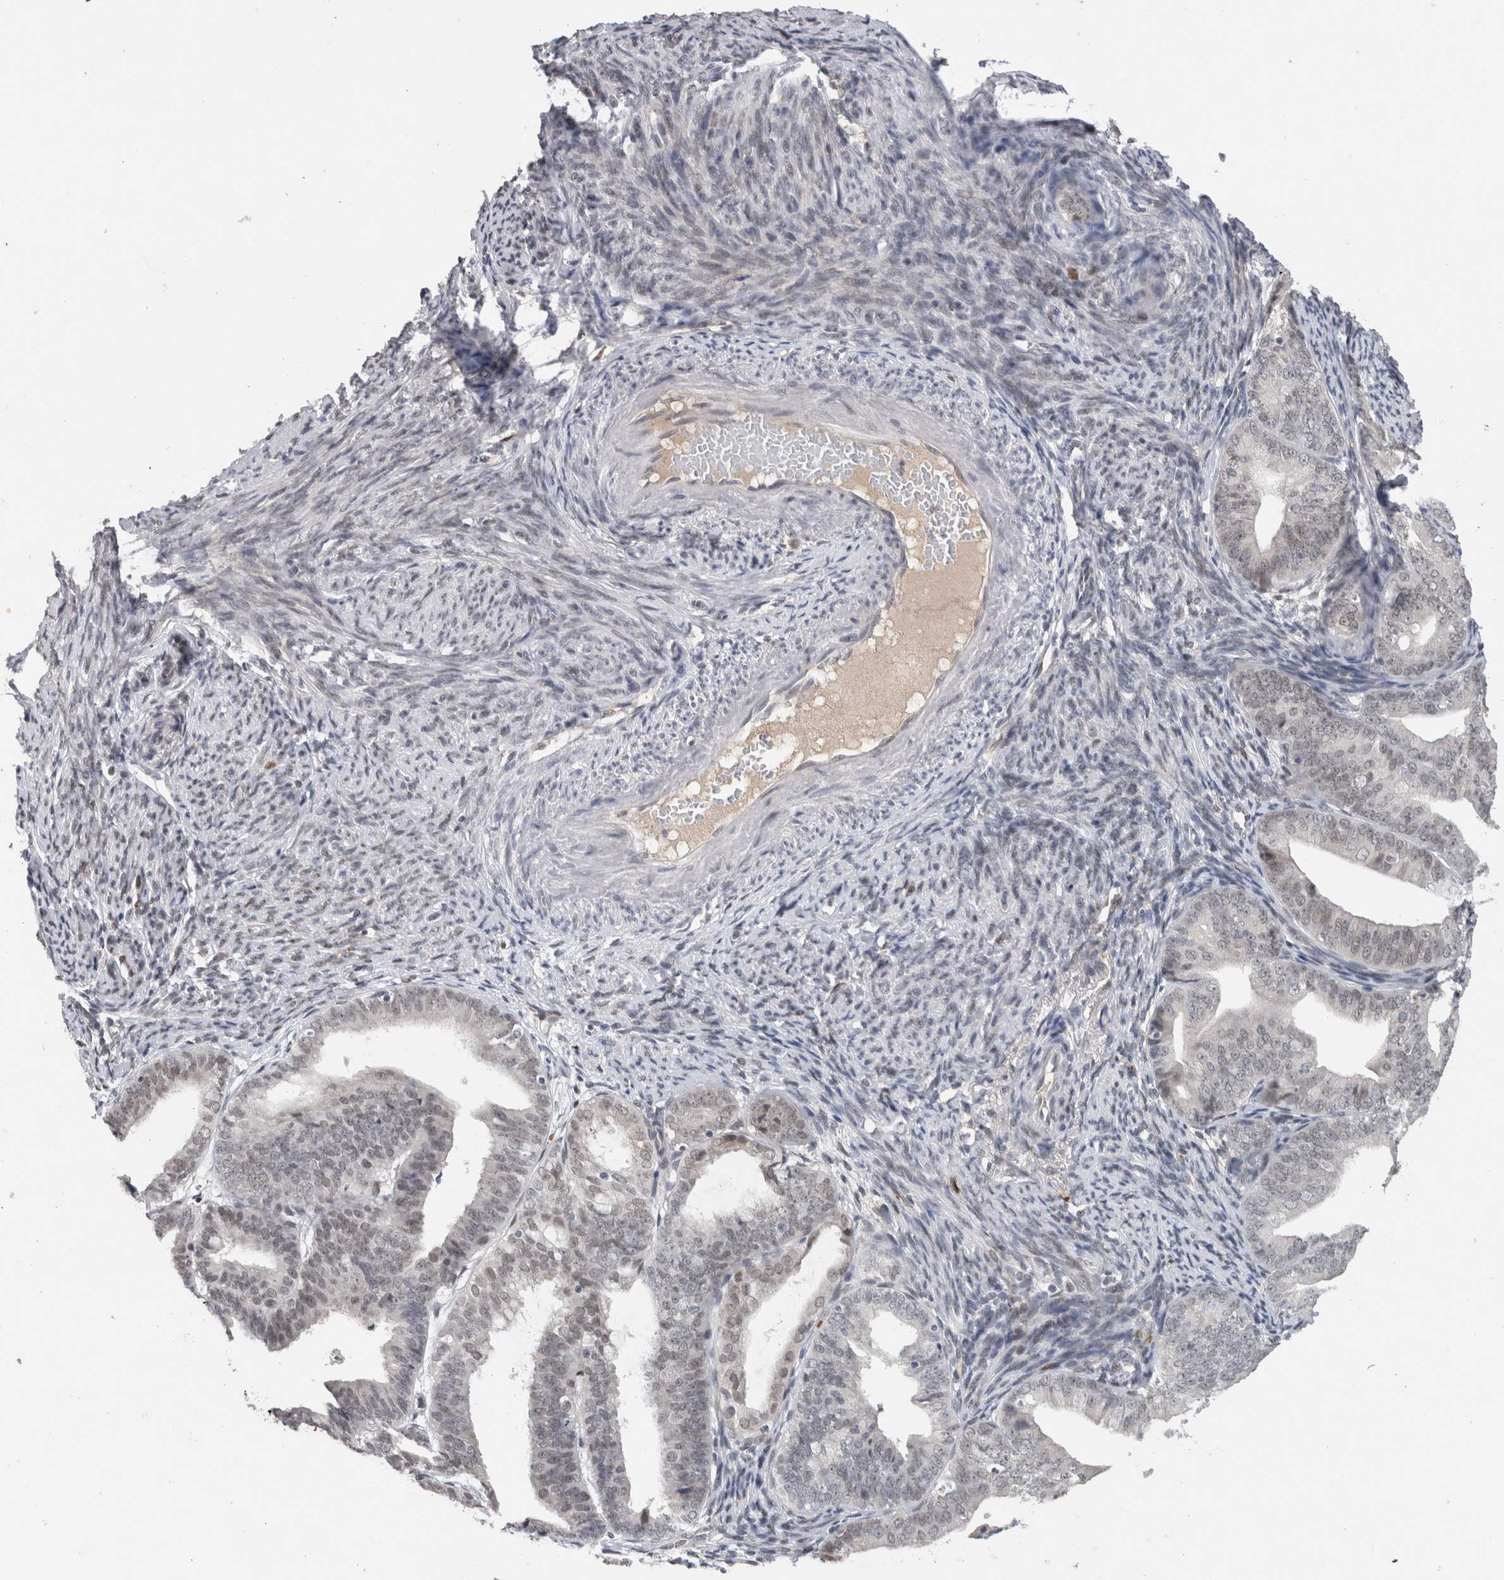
{"staining": {"intensity": "weak", "quantity": "<25%", "location": "nuclear"}, "tissue": "endometrial cancer", "cell_type": "Tumor cells", "image_type": "cancer", "snomed": [{"axis": "morphology", "description": "Adenocarcinoma, NOS"}, {"axis": "topography", "description": "Endometrium"}], "caption": "A high-resolution micrograph shows IHC staining of endometrial cancer (adenocarcinoma), which demonstrates no significant staining in tumor cells.", "gene": "PRXL2A", "patient": {"sex": "female", "age": 63}}